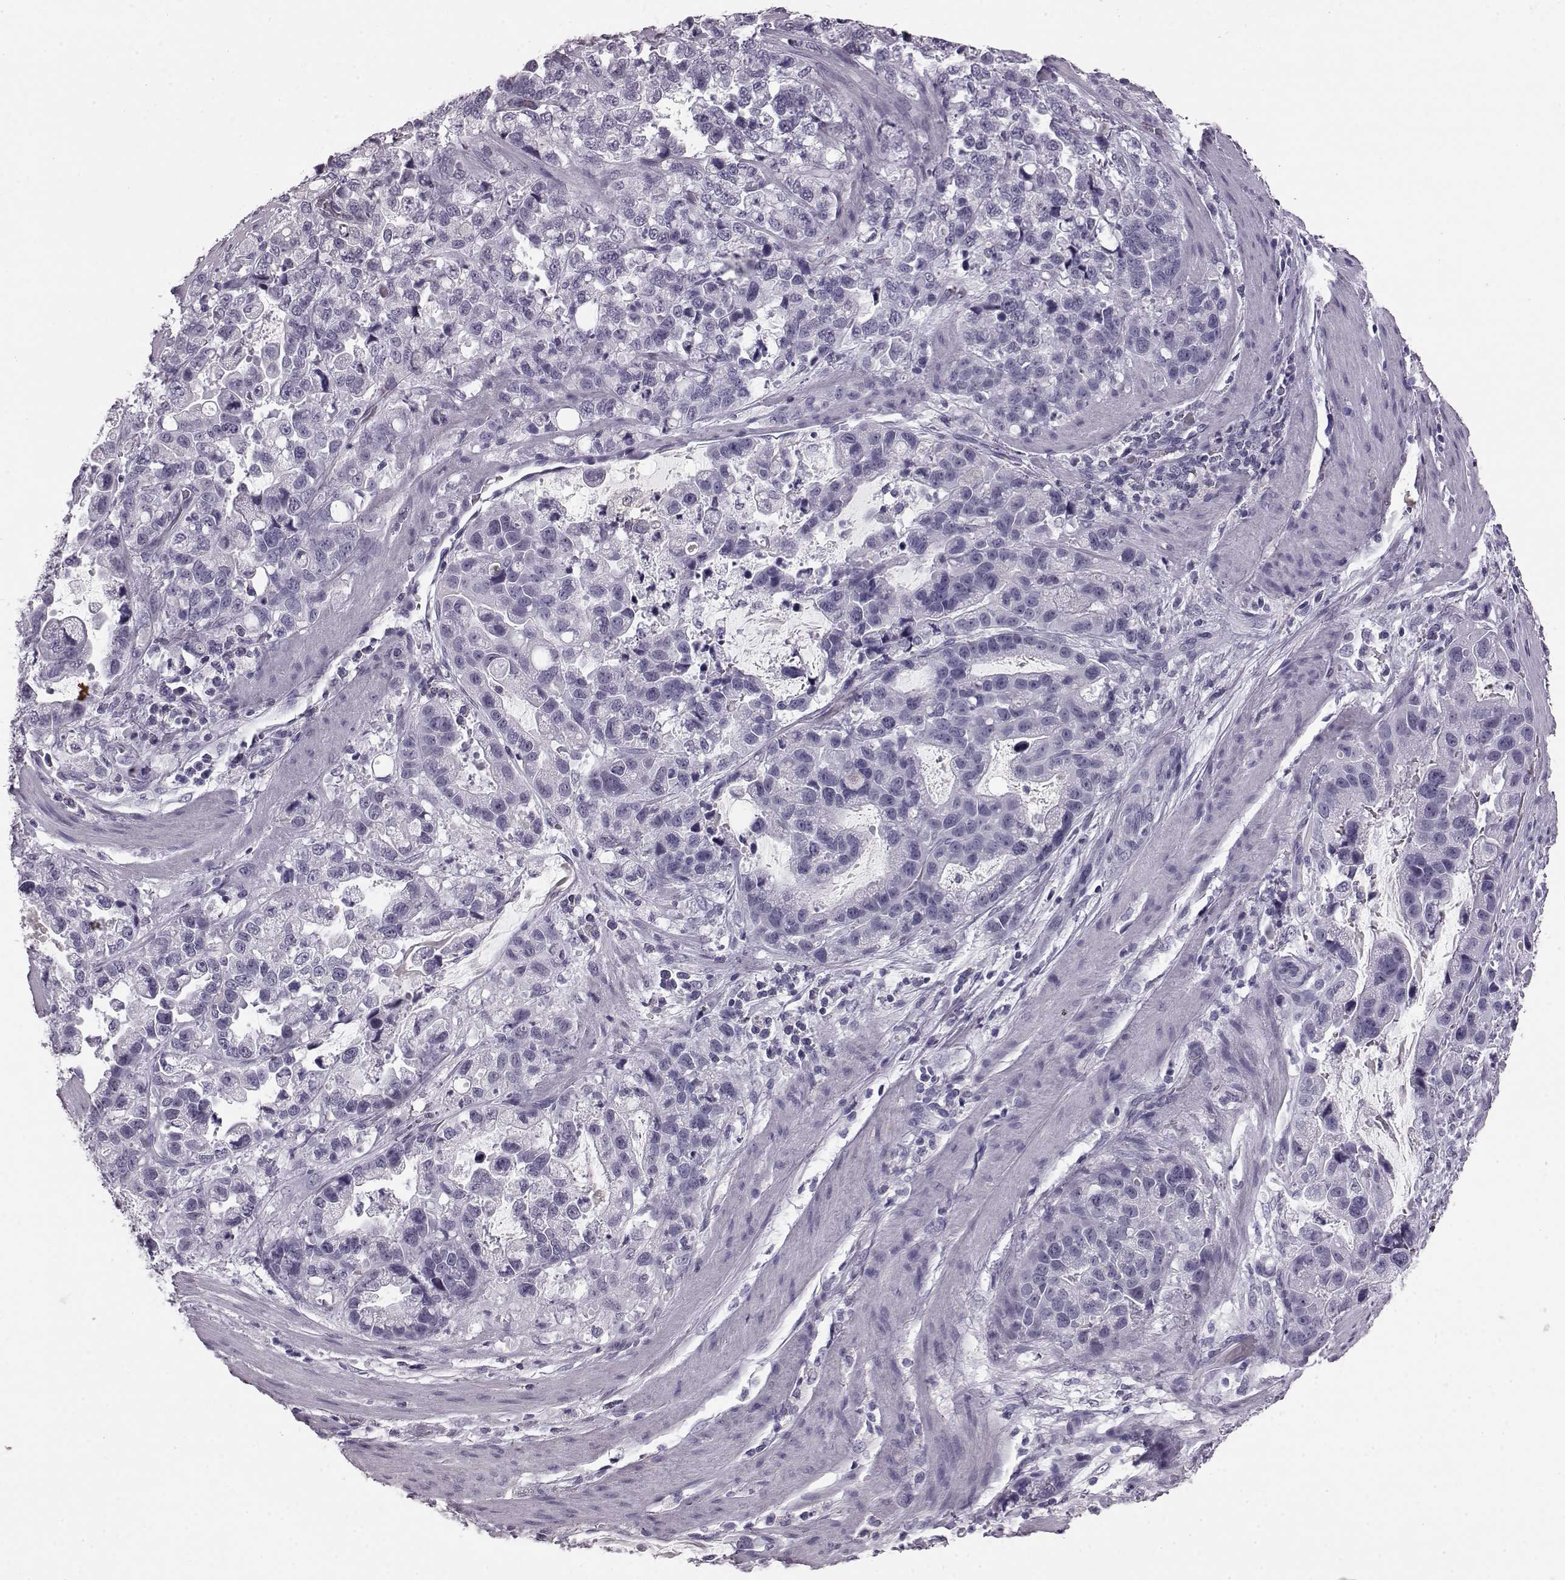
{"staining": {"intensity": "negative", "quantity": "none", "location": "none"}, "tissue": "stomach cancer", "cell_type": "Tumor cells", "image_type": "cancer", "snomed": [{"axis": "morphology", "description": "Adenocarcinoma, NOS"}, {"axis": "topography", "description": "Stomach"}], "caption": "The IHC photomicrograph has no significant positivity in tumor cells of adenocarcinoma (stomach) tissue.", "gene": "AIPL1", "patient": {"sex": "male", "age": 59}}